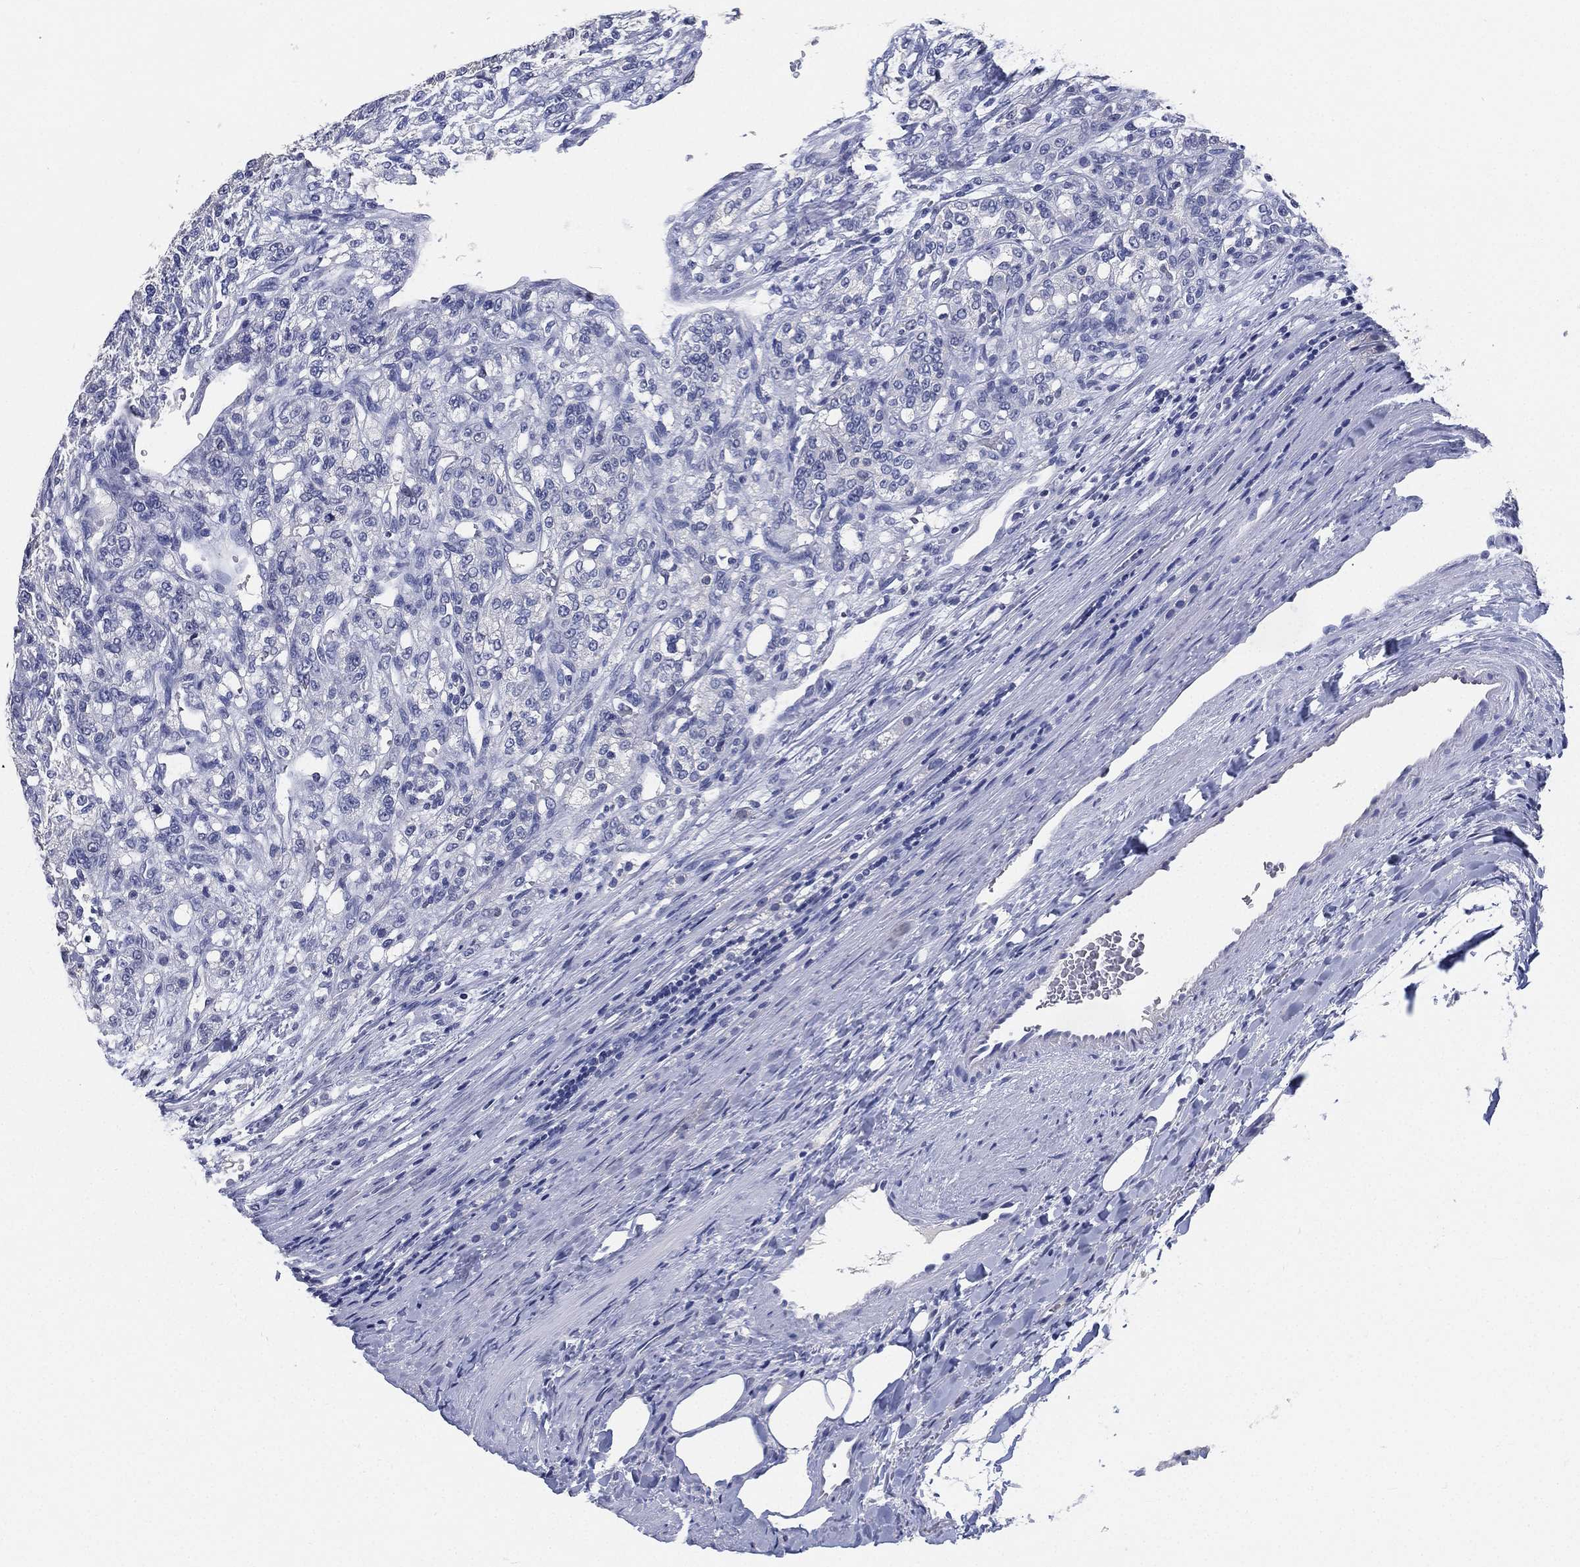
{"staining": {"intensity": "negative", "quantity": "none", "location": "none"}, "tissue": "renal cancer", "cell_type": "Tumor cells", "image_type": "cancer", "snomed": [{"axis": "morphology", "description": "Adenocarcinoma, NOS"}, {"axis": "topography", "description": "Kidney"}], "caption": "An immunohistochemistry (IHC) photomicrograph of renal adenocarcinoma is shown. There is no staining in tumor cells of renal adenocarcinoma.", "gene": "IYD", "patient": {"sex": "female", "age": 63}}